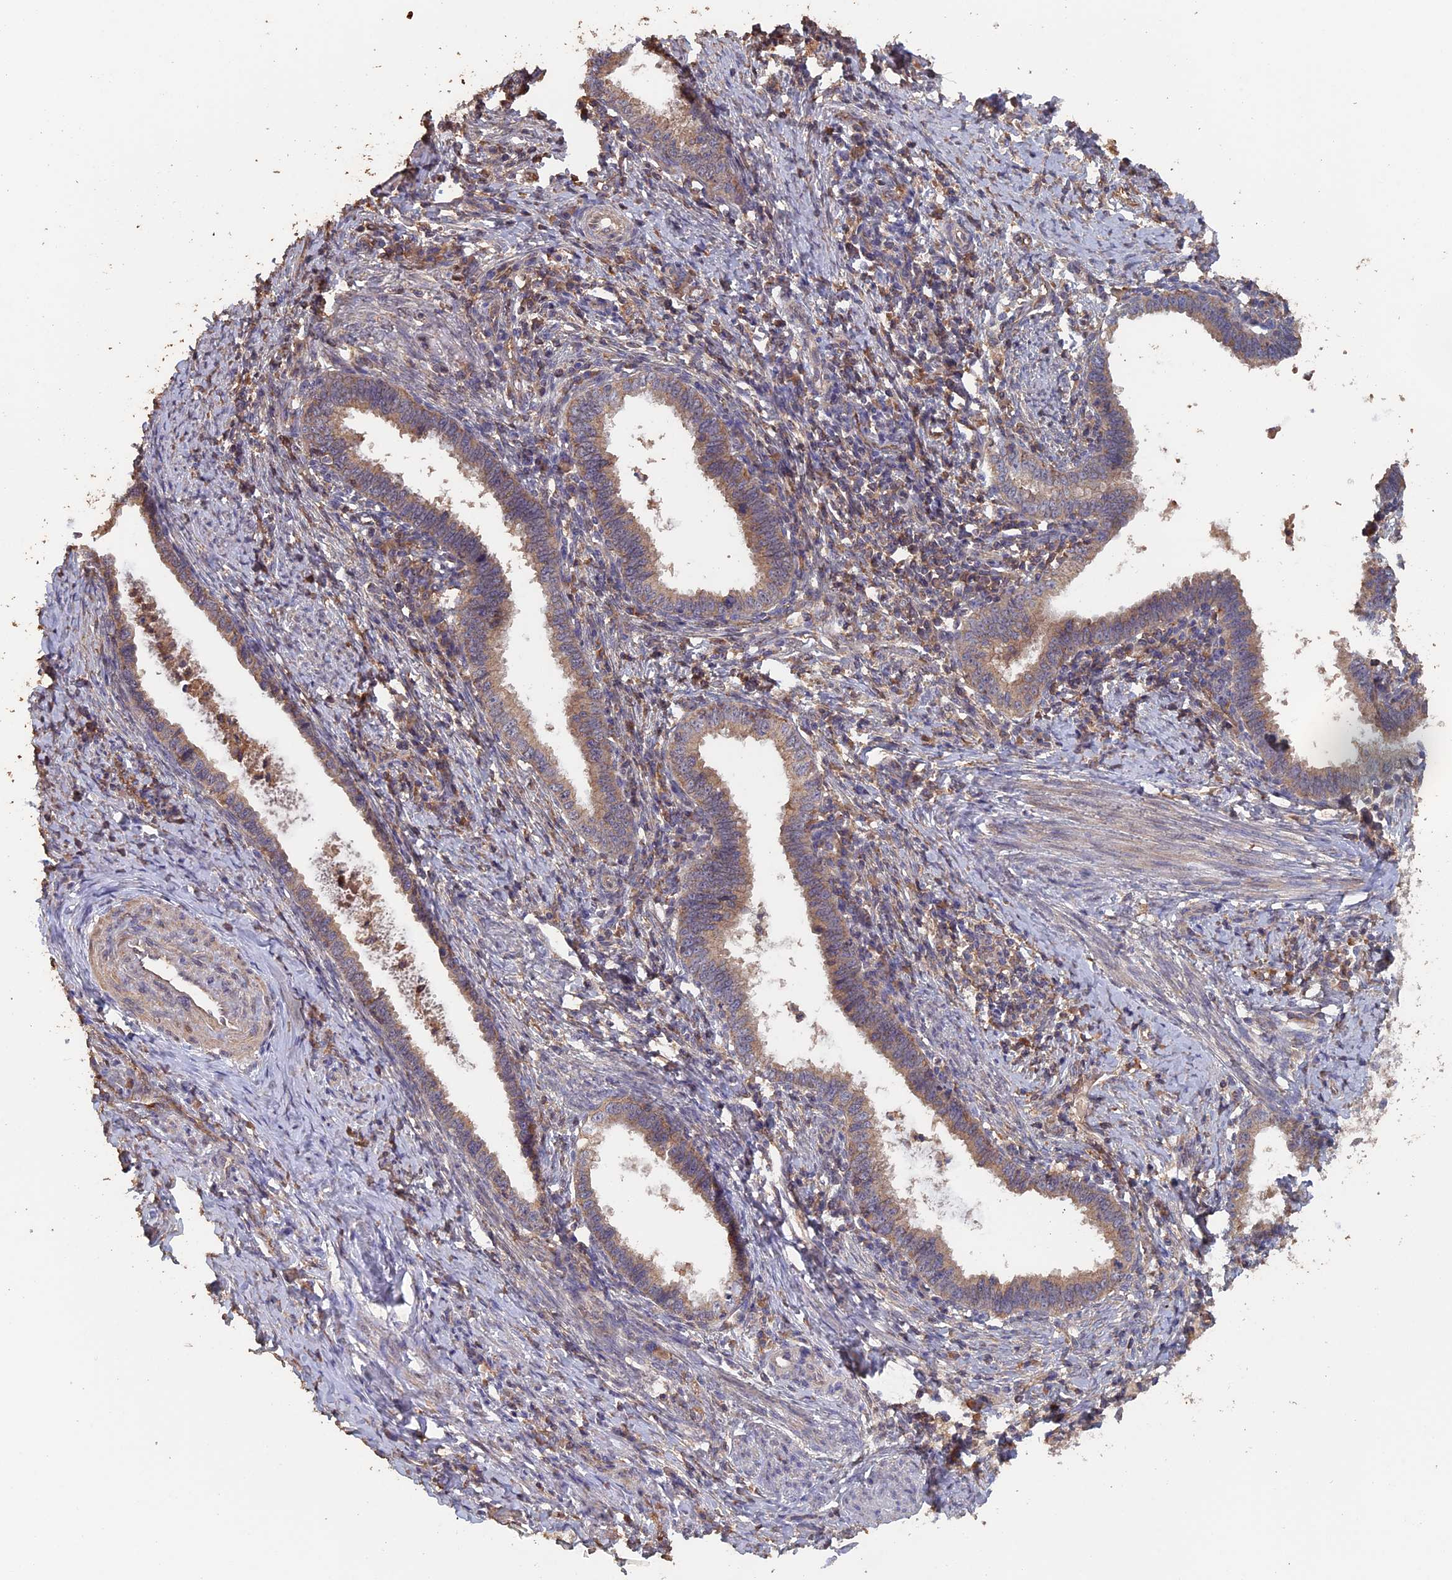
{"staining": {"intensity": "weak", "quantity": ">75%", "location": "cytoplasmic/membranous"}, "tissue": "cervical cancer", "cell_type": "Tumor cells", "image_type": "cancer", "snomed": [{"axis": "morphology", "description": "Adenocarcinoma, NOS"}, {"axis": "topography", "description": "Cervix"}], "caption": "High-power microscopy captured an IHC photomicrograph of adenocarcinoma (cervical), revealing weak cytoplasmic/membranous positivity in approximately >75% of tumor cells.", "gene": "PIGQ", "patient": {"sex": "female", "age": 36}}